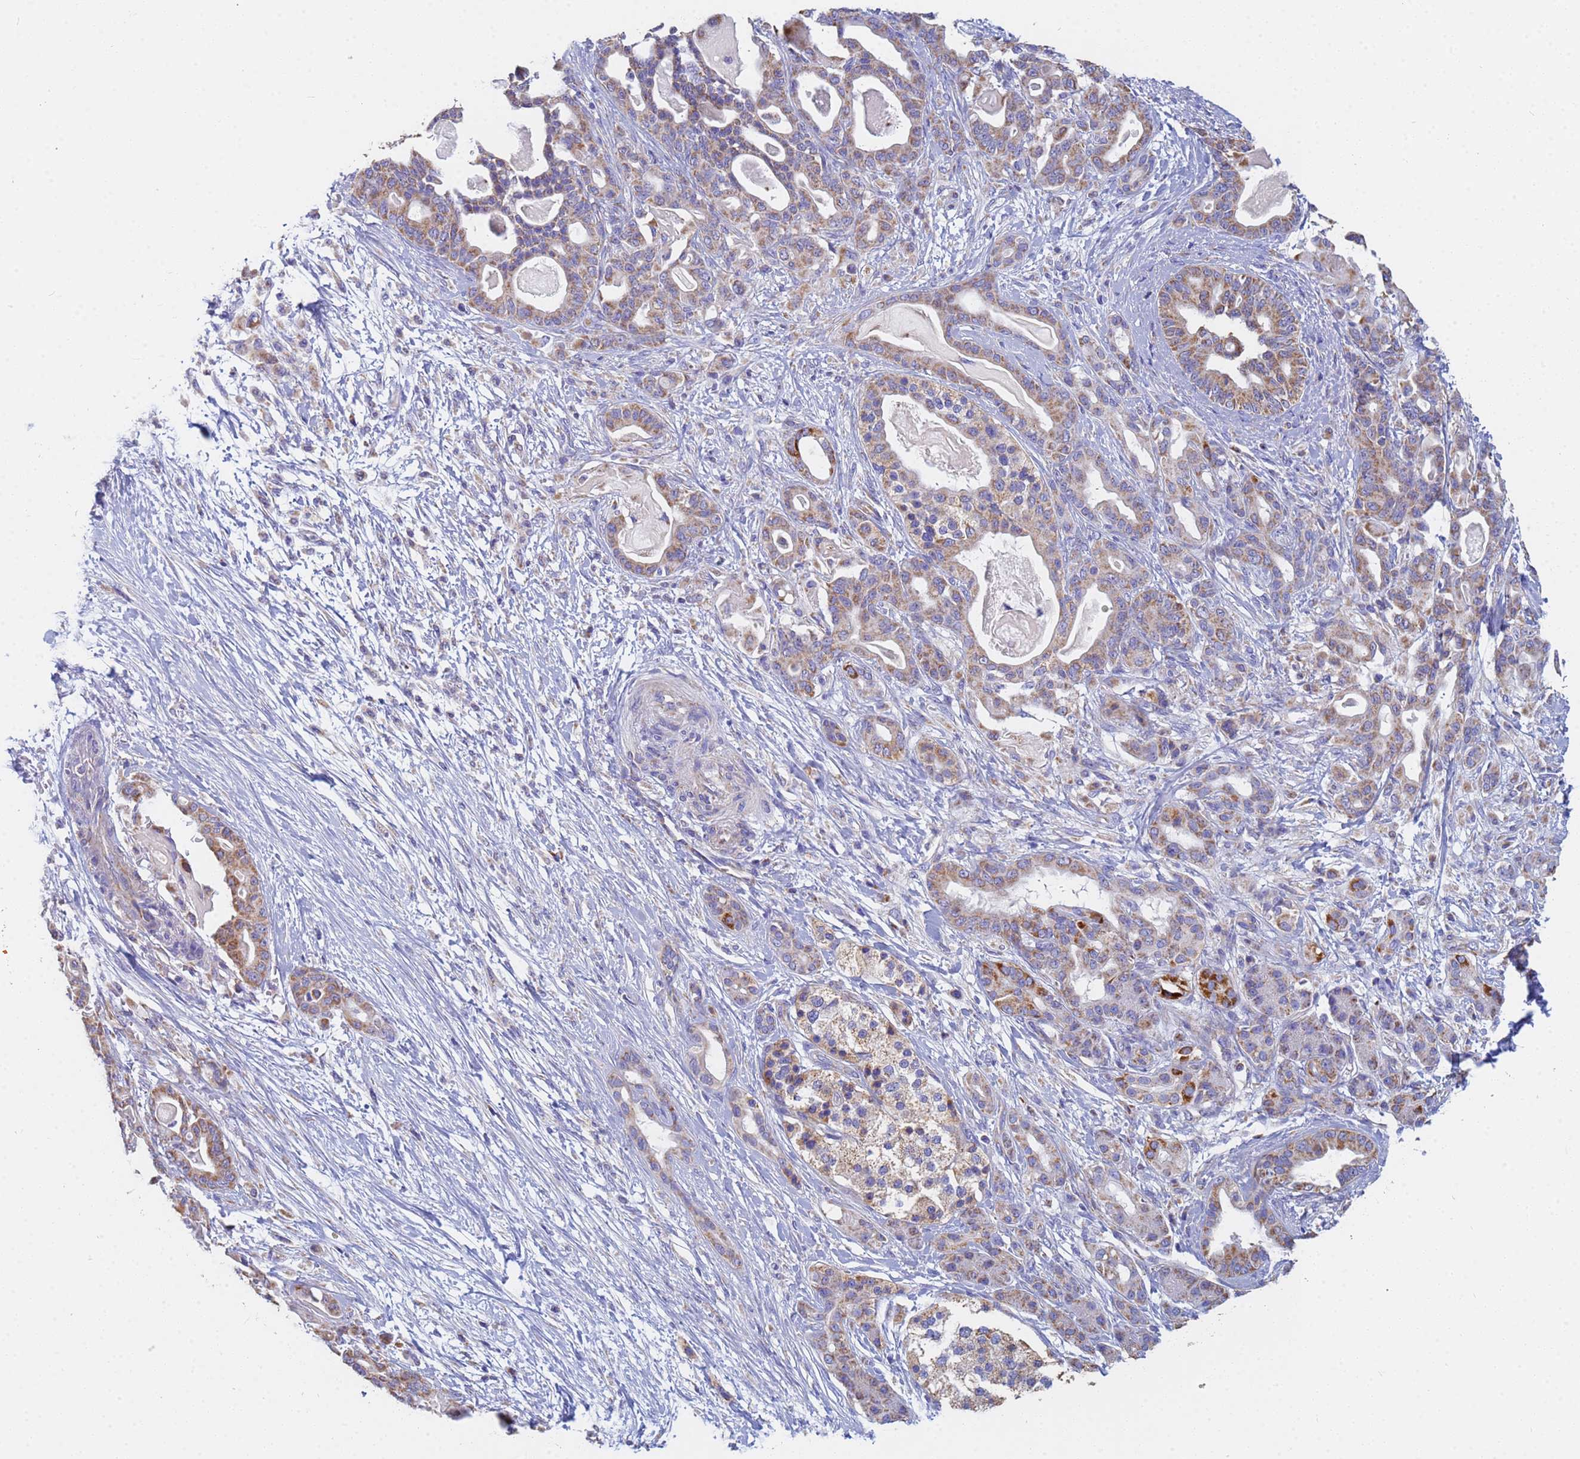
{"staining": {"intensity": "weak", "quantity": ">75%", "location": "cytoplasmic/membranous"}, "tissue": "pancreatic cancer", "cell_type": "Tumor cells", "image_type": "cancer", "snomed": [{"axis": "morphology", "description": "Adenocarcinoma, NOS"}, {"axis": "topography", "description": "Pancreas"}], "caption": "Weak cytoplasmic/membranous protein expression is present in approximately >75% of tumor cells in pancreatic cancer (adenocarcinoma).", "gene": "UQCRH", "patient": {"sex": "male", "age": 63}}